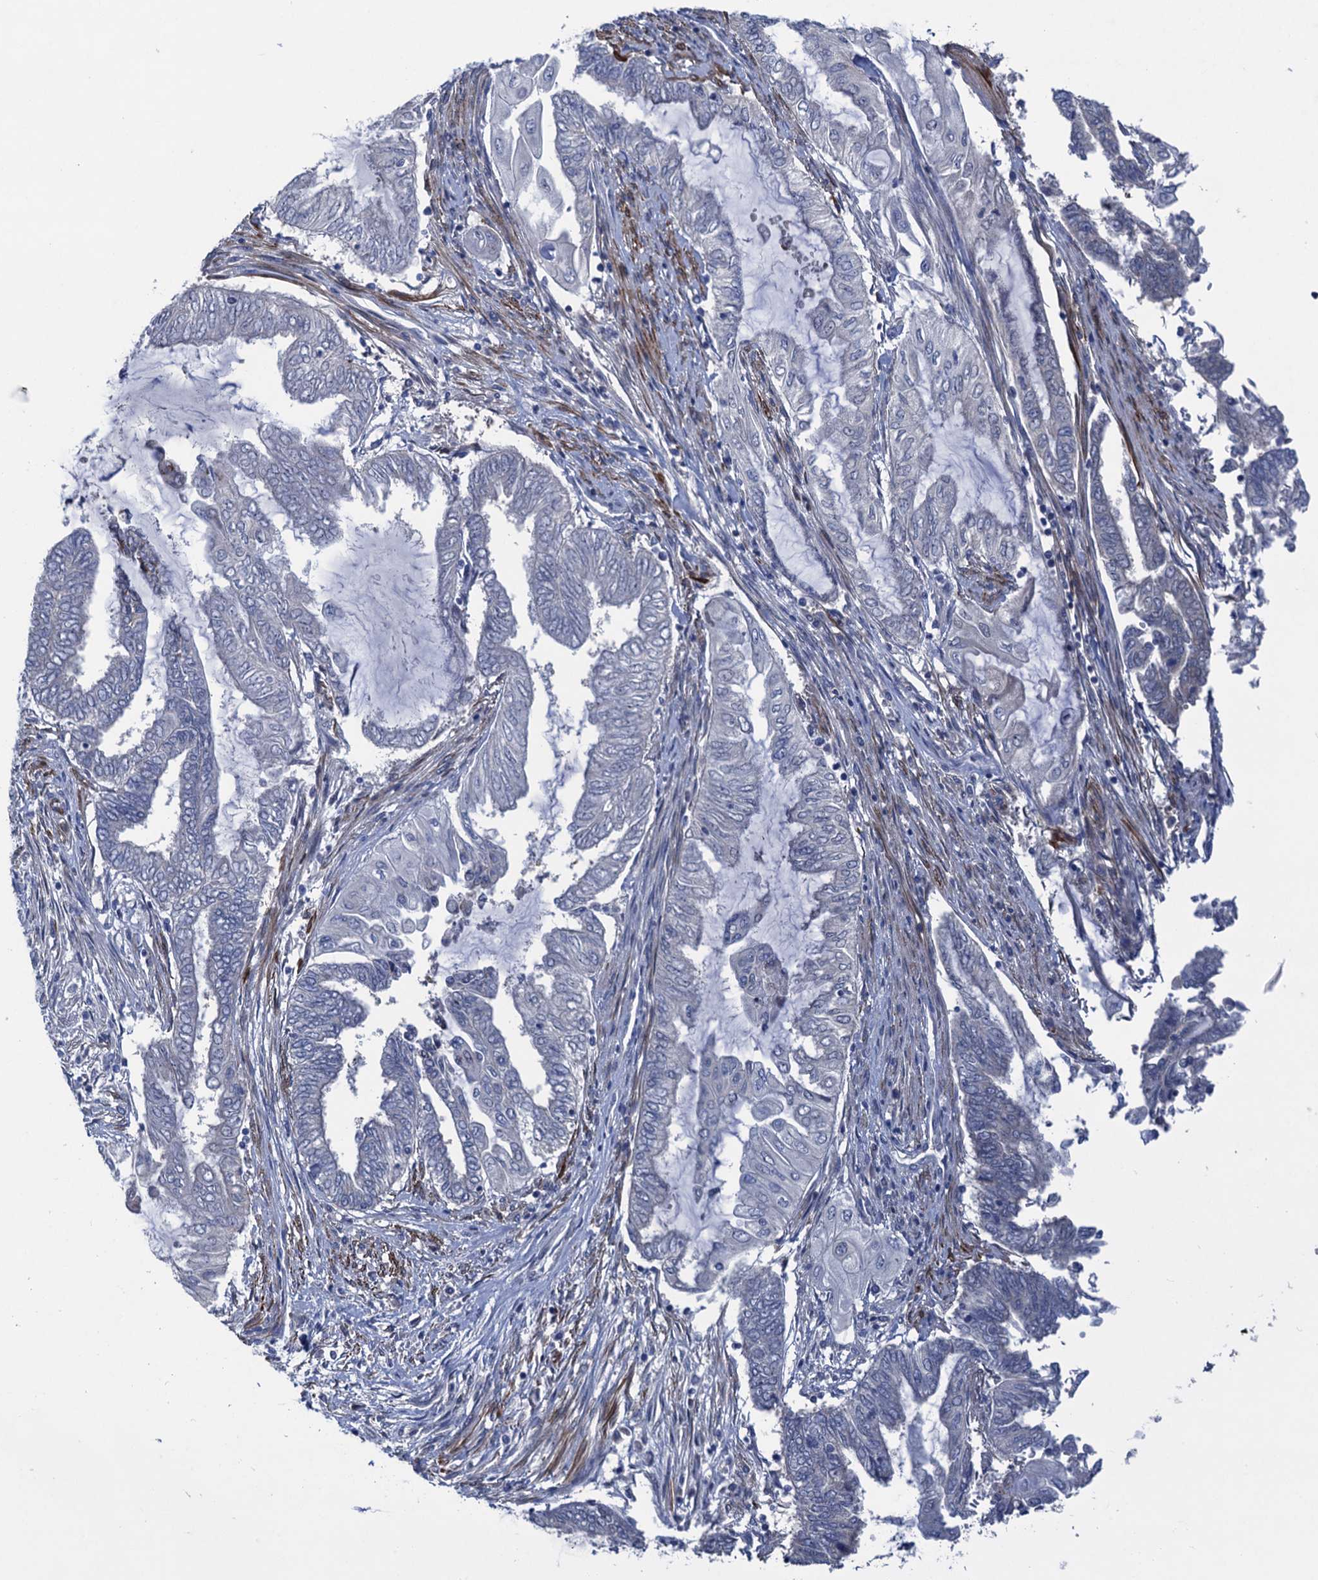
{"staining": {"intensity": "negative", "quantity": "none", "location": "none"}, "tissue": "endometrial cancer", "cell_type": "Tumor cells", "image_type": "cancer", "snomed": [{"axis": "morphology", "description": "Adenocarcinoma, NOS"}, {"axis": "topography", "description": "Uterus"}, {"axis": "topography", "description": "Endometrium"}], "caption": "A micrograph of adenocarcinoma (endometrial) stained for a protein reveals no brown staining in tumor cells.", "gene": "ESYT3", "patient": {"sex": "female", "age": 70}}